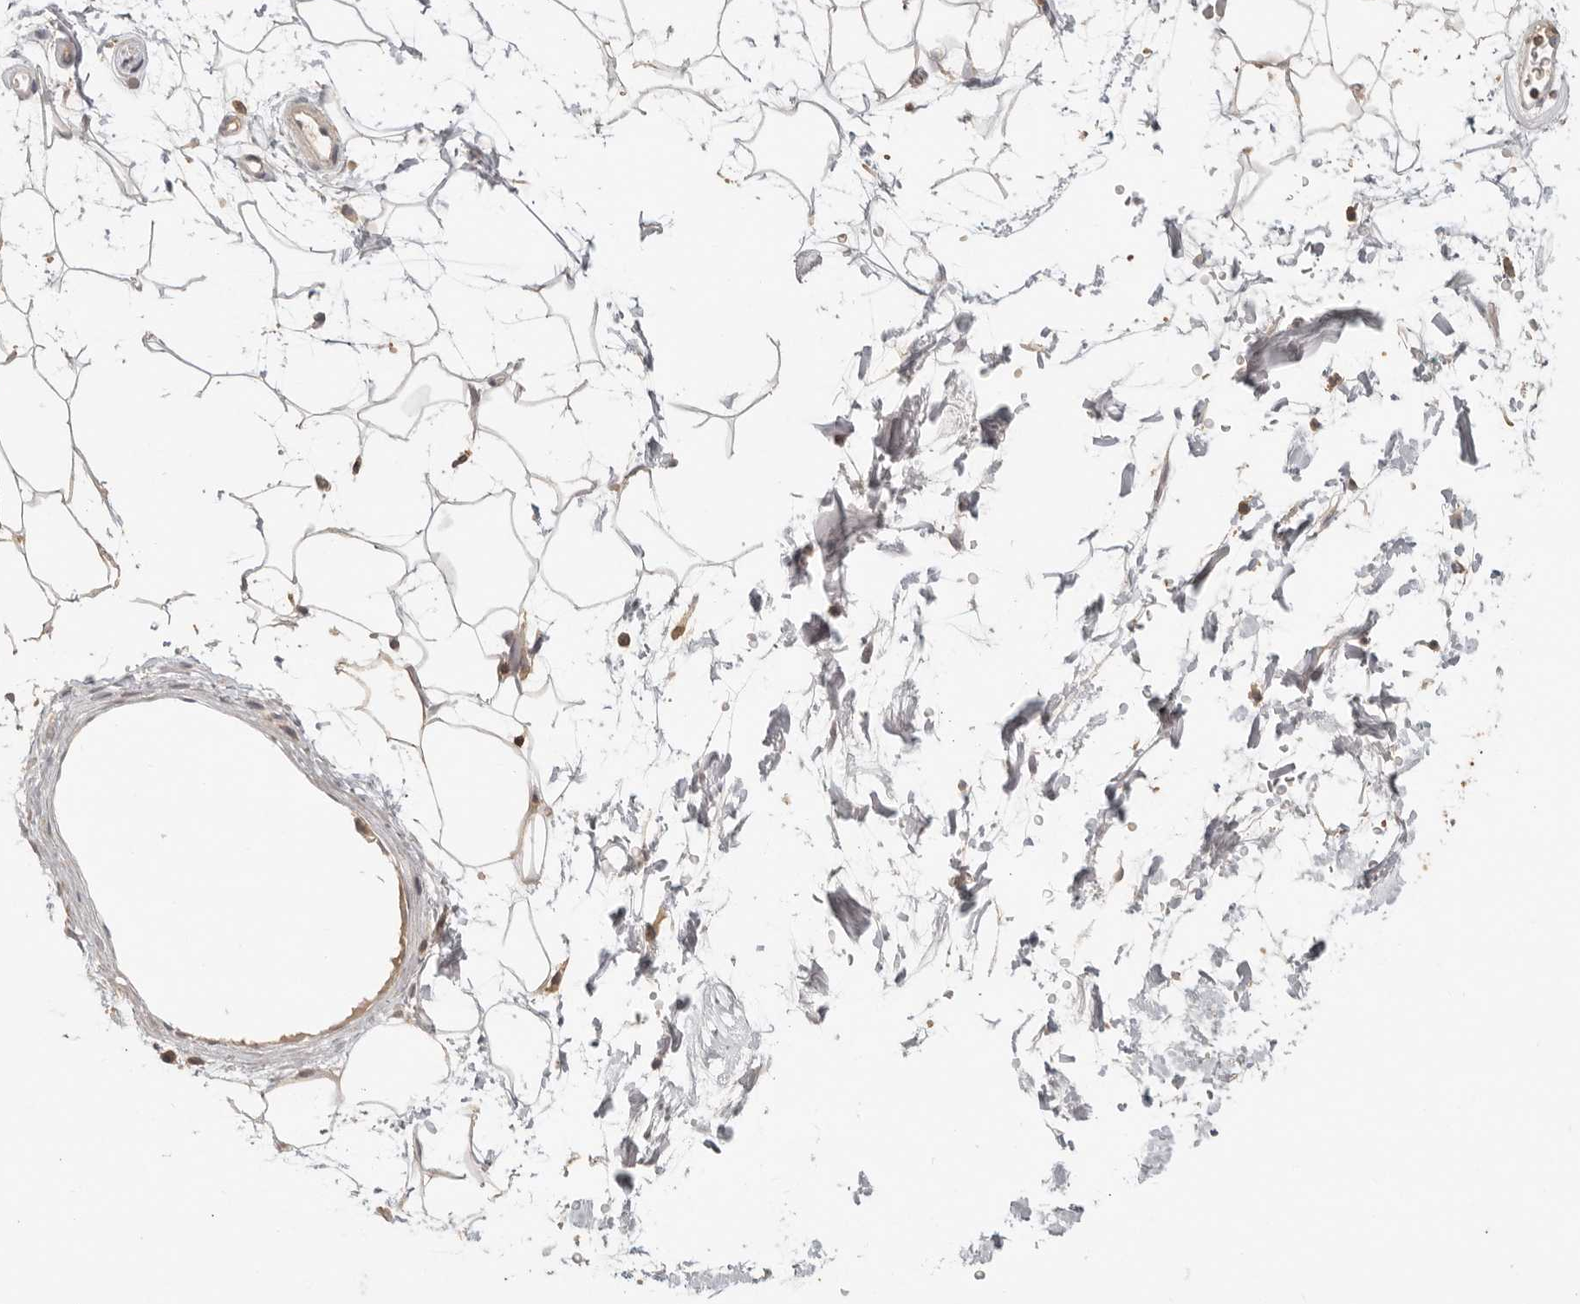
{"staining": {"intensity": "negative", "quantity": "none", "location": "none"}, "tissue": "adipose tissue", "cell_type": "Adipocytes", "image_type": "normal", "snomed": [{"axis": "morphology", "description": "Normal tissue, NOS"}, {"axis": "topography", "description": "Soft tissue"}], "caption": "Micrograph shows no protein expression in adipocytes of benign adipose tissue.", "gene": "CSK", "patient": {"sex": "male", "age": 72}}